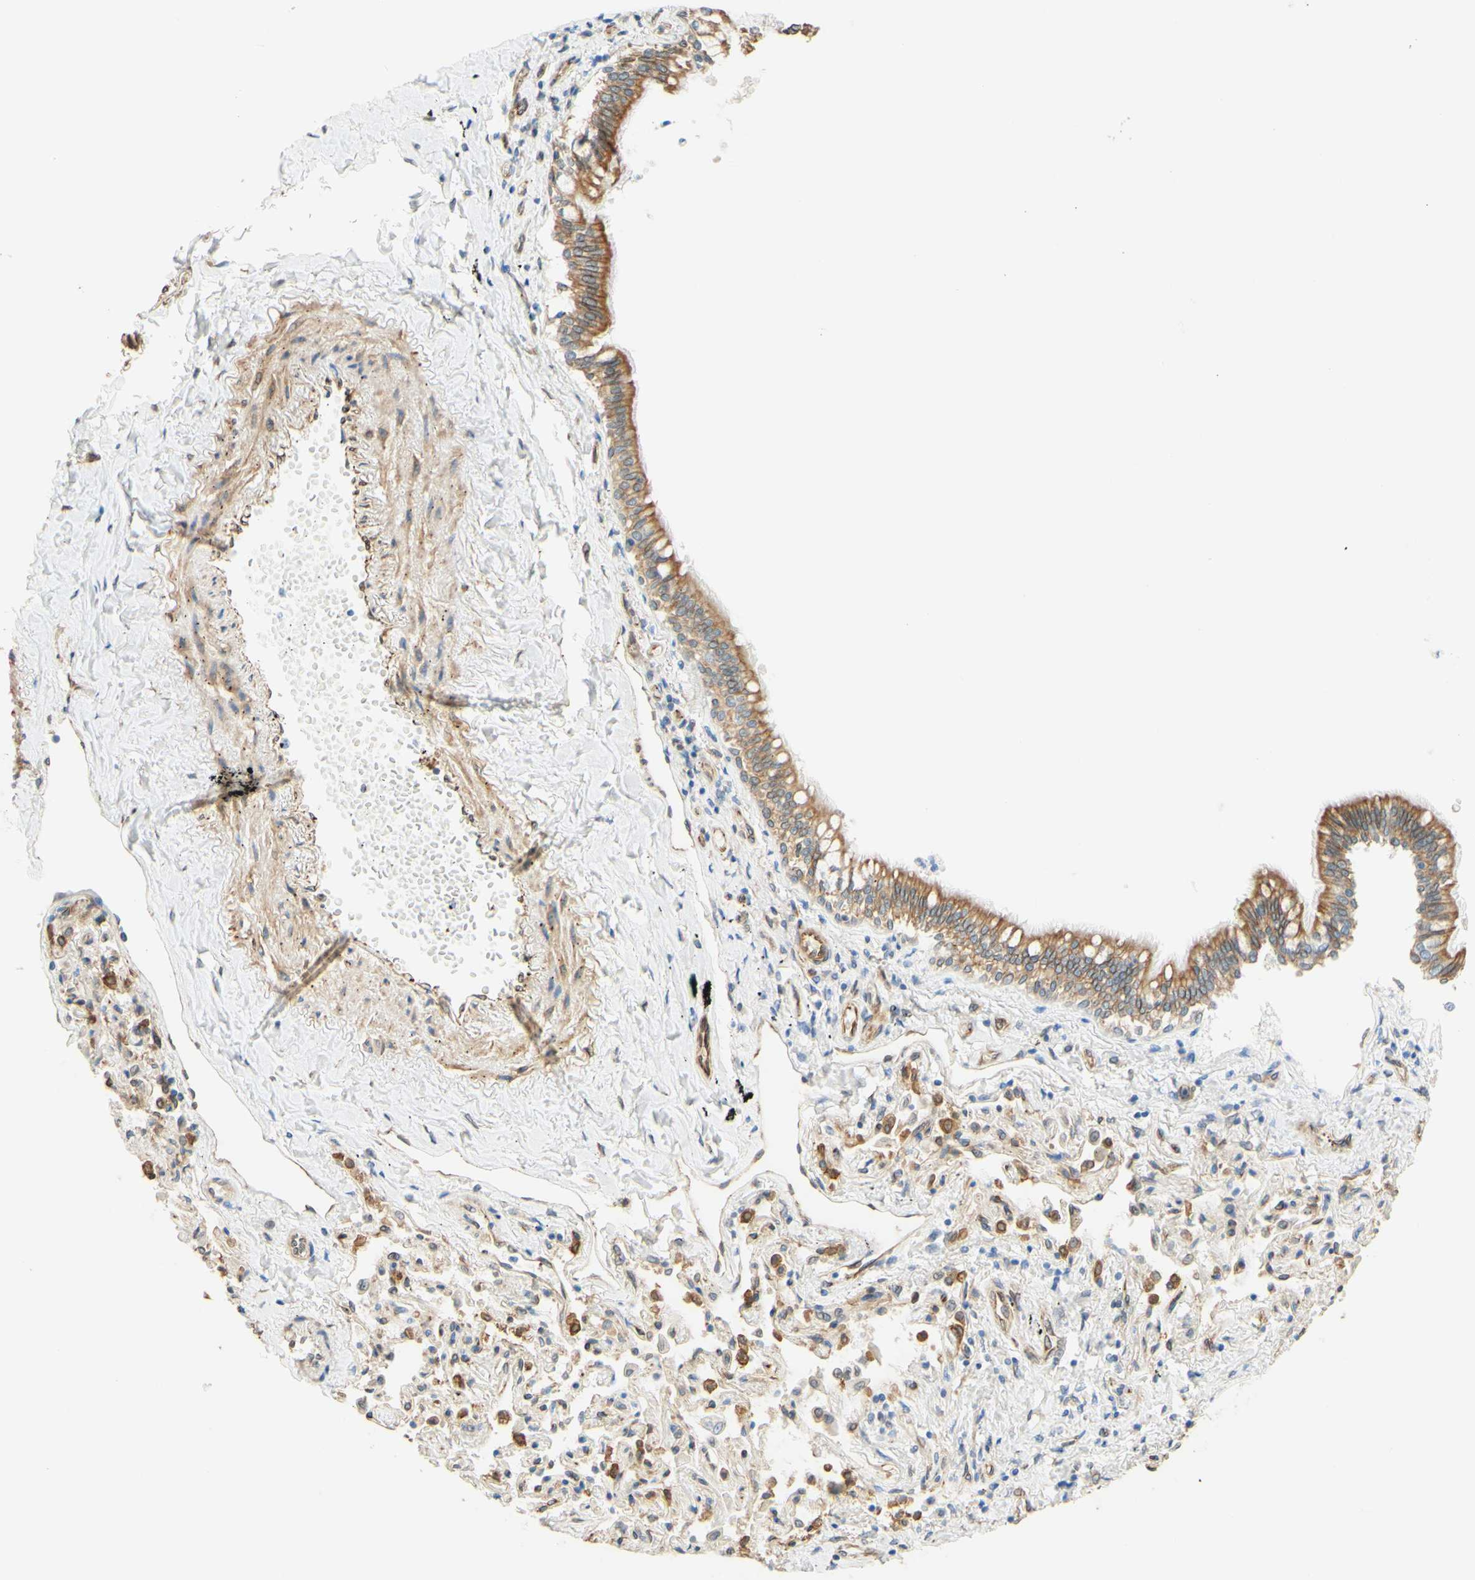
{"staining": {"intensity": "moderate", "quantity": ">75%", "location": "cytoplasmic/membranous,nuclear"}, "tissue": "bronchus", "cell_type": "Respiratory epithelial cells", "image_type": "normal", "snomed": [{"axis": "morphology", "description": "Normal tissue, NOS"}, {"axis": "topography", "description": "Bronchus"}, {"axis": "topography", "description": "Lung"}], "caption": "Protein expression analysis of benign bronchus exhibits moderate cytoplasmic/membranous,nuclear positivity in about >75% of respiratory epithelial cells. The protein of interest is stained brown, and the nuclei are stained in blue (DAB IHC with brightfield microscopy, high magnification).", "gene": "ENDOD1", "patient": {"sex": "male", "age": 64}}